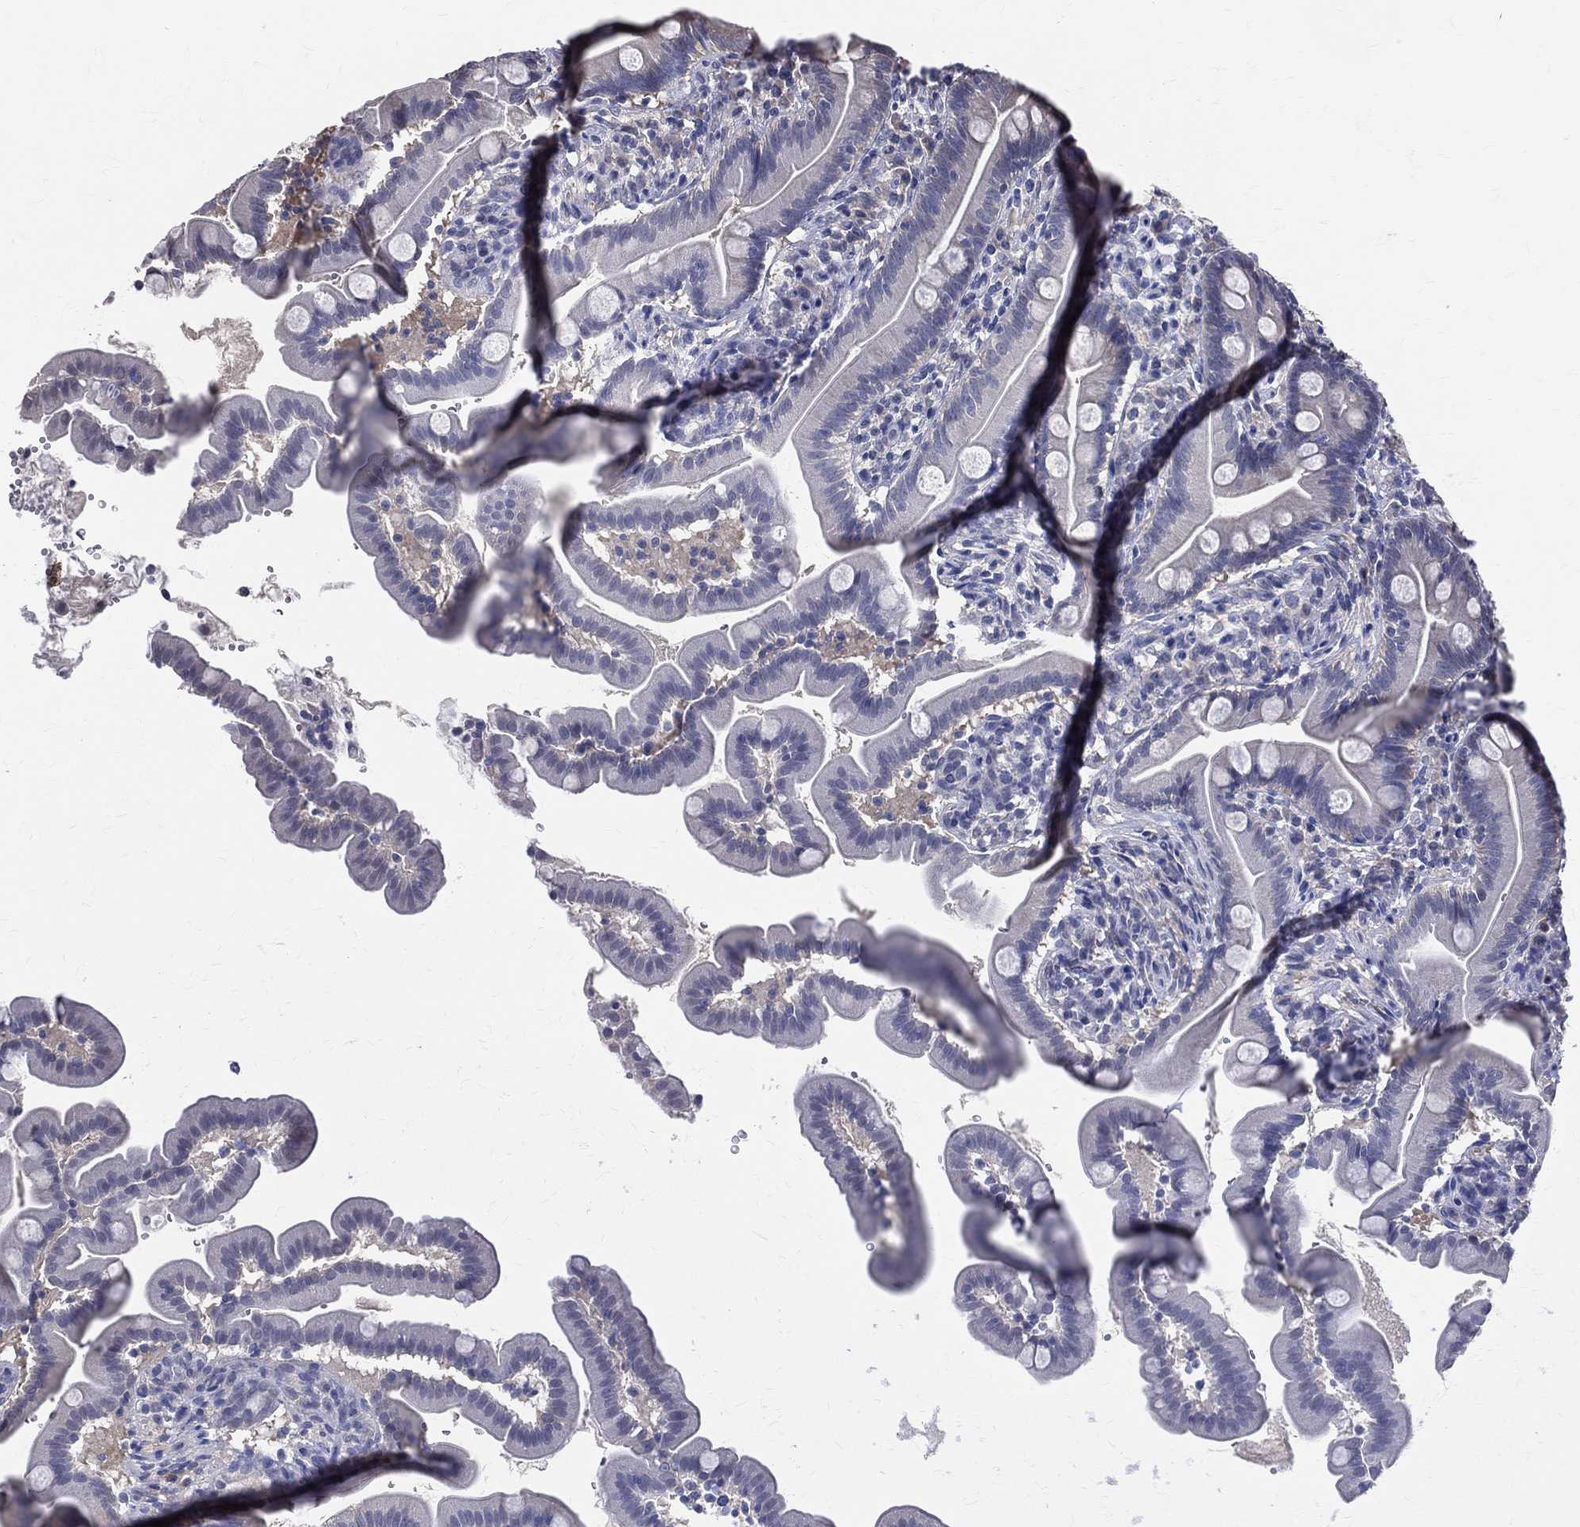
{"staining": {"intensity": "negative", "quantity": "none", "location": "none"}, "tissue": "small intestine", "cell_type": "Glandular cells", "image_type": "normal", "snomed": [{"axis": "morphology", "description": "Normal tissue, NOS"}, {"axis": "topography", "description": "Small intestine"}], "caption": "Histopathology image shows no significant protein positivity in glandular cells of normal small intestine.", "gene": "DLG4", "patient": {"sex": "female", "age": 44}}